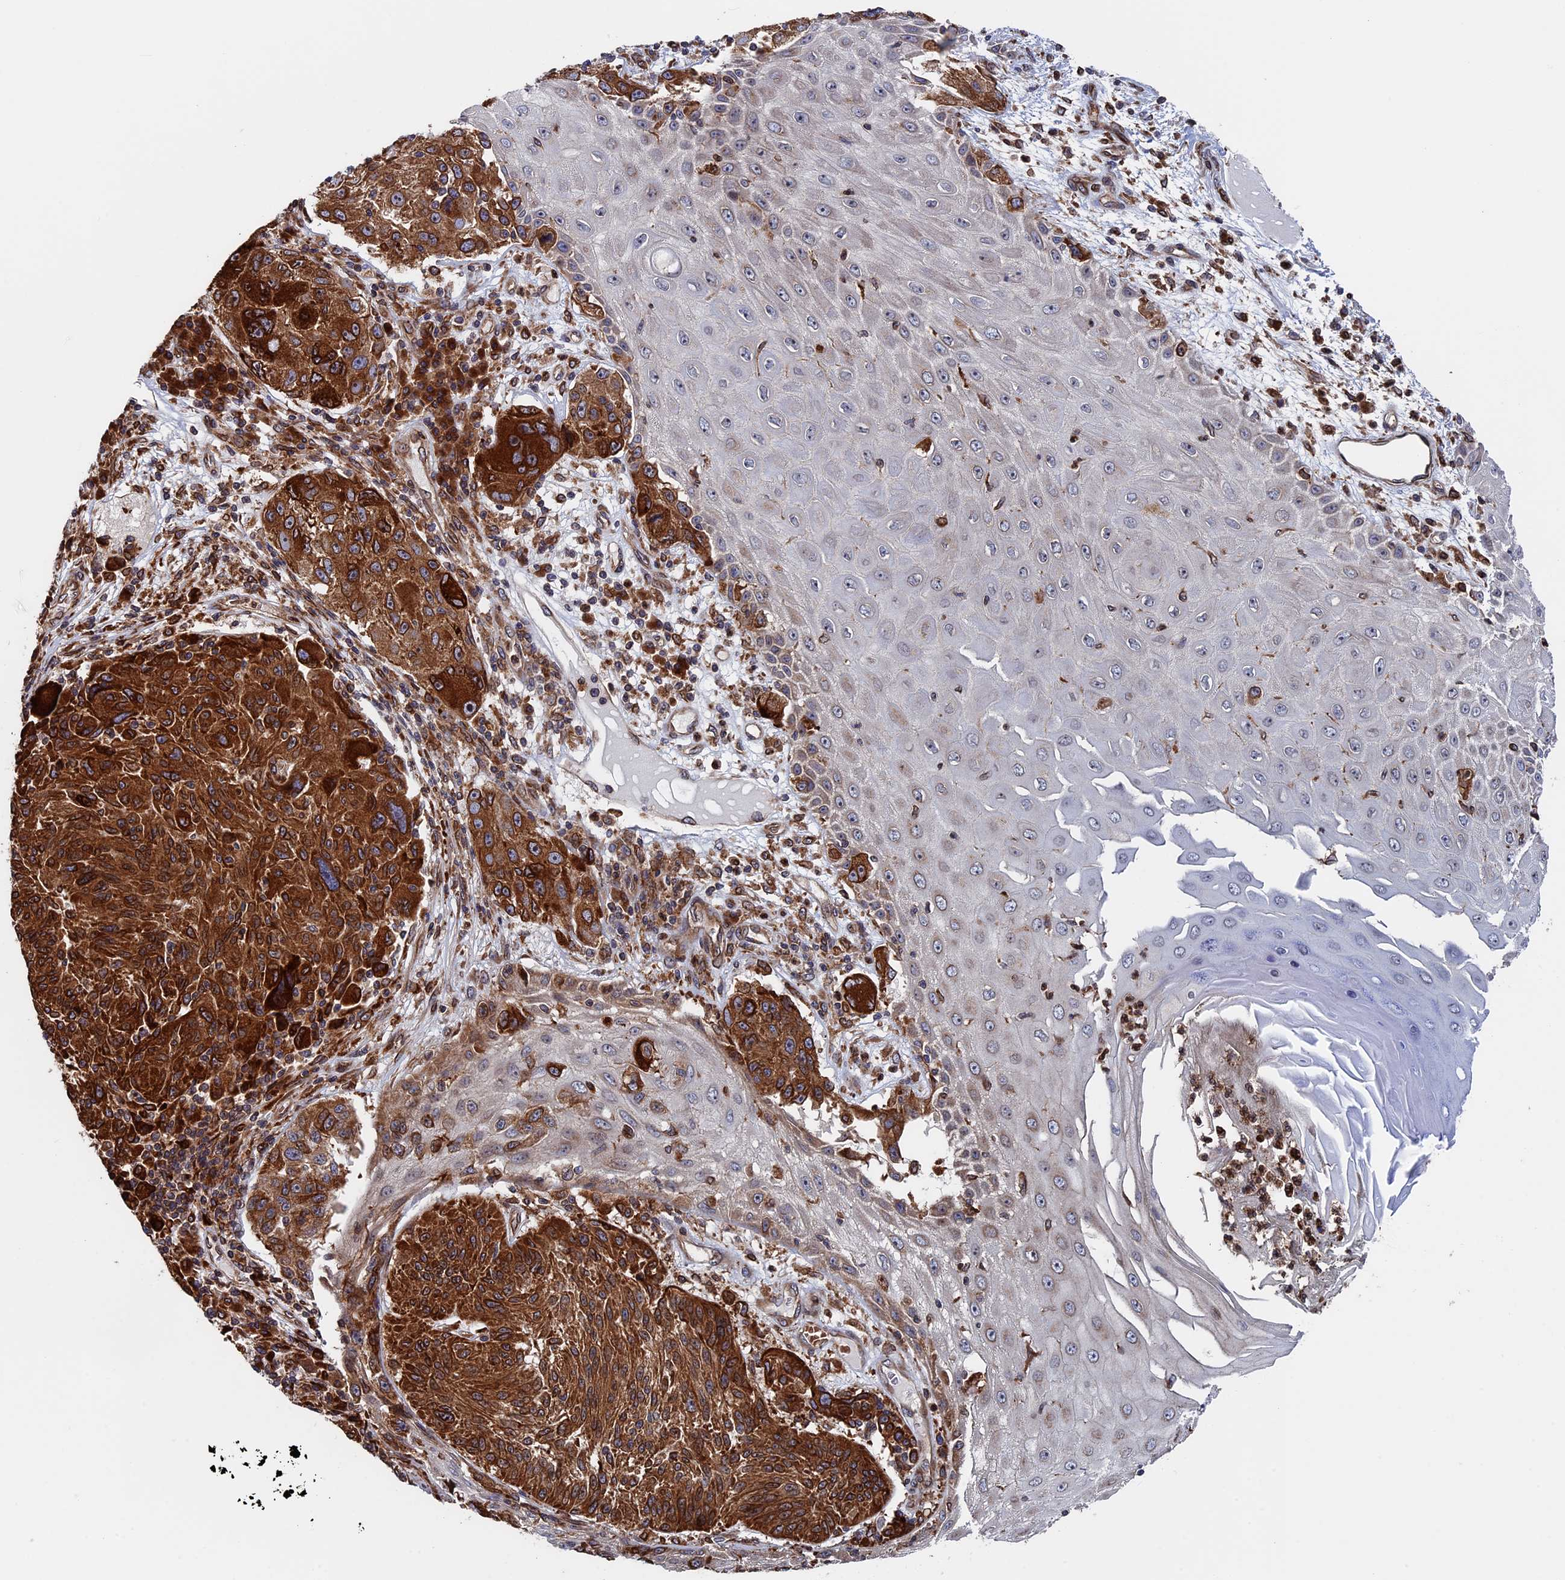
{"staining": {"intensity": "strong", "quantity": ">75%", "location": "cytoplasmic/membranous"}, "tissue": "melanoma", "cell_type": "Tumor cells", "image_type": "cancer", "snomed": [{"axis": "morphology", "description": "Malignant melanoma, NOS"}, {"axis": "topography", "description": "Skin"}], "caption": "Strong cytoplasmic/membranous staining for a protein is seen in about >75% of tumor cells of melanoma using immunohistochemistry.", "gene": "RPUSD1", "patient": {"sex": "male", "age": 53}}